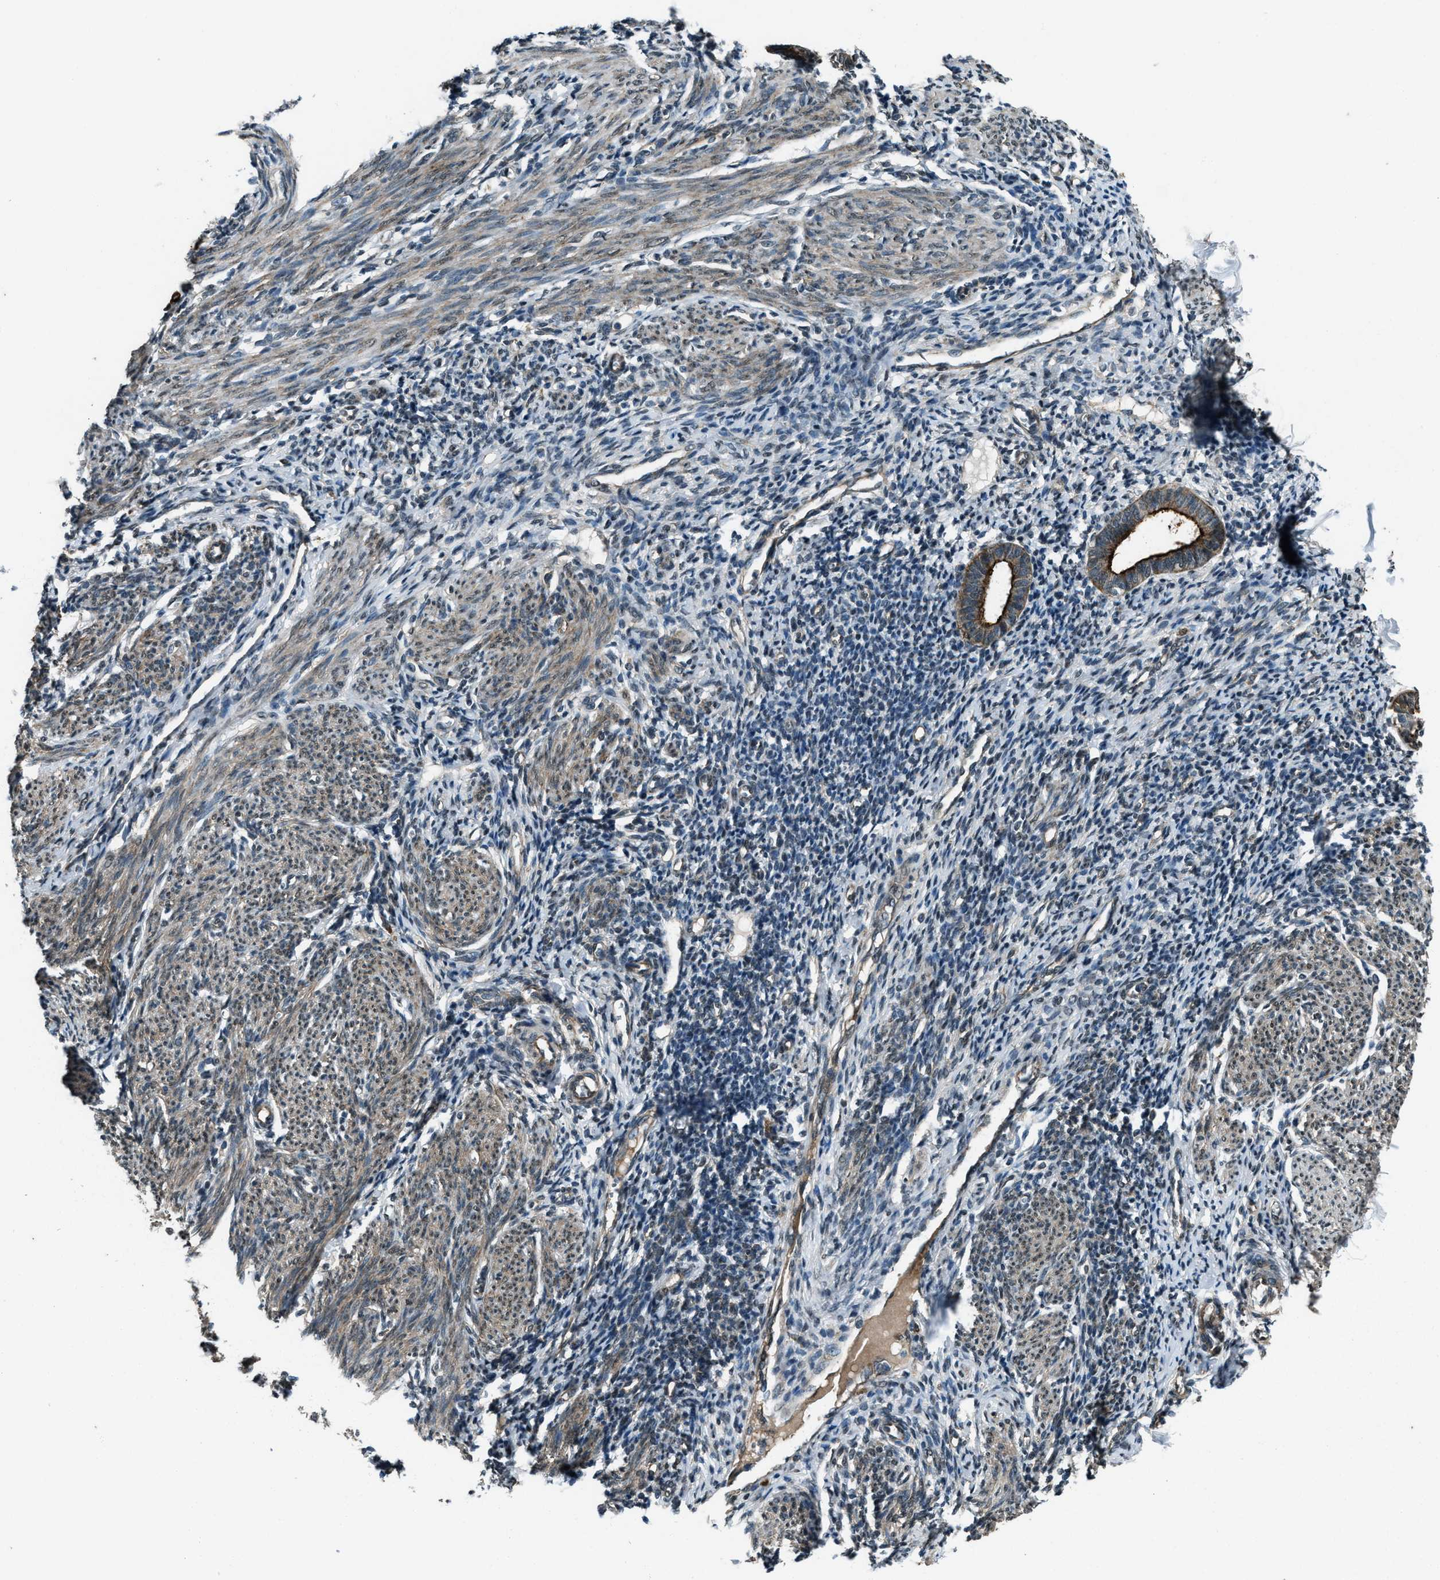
{"staining": {"intensity": "negative", "quantity": "none", "location": "none"}, "tissue": "endometrium", "cell_type": "Cells in endometrial stroma", "image_type": "normal", "snomed": [{"axis": "morphology", "description": "Normal tissue, NOS"}, {"axis": "morphology", "description": "Adenocarcinoma, NOS"}, {"axis": "topography", "description": "Endometrium"}], "caption": "Immunohistochemistry image of unremarkable human endometrium stained for a protein (brown), which demonstrates no expression in cells in endometrial stroma.", "gene": "SVIL", "patient": {"sex": "female", "age": 57}}